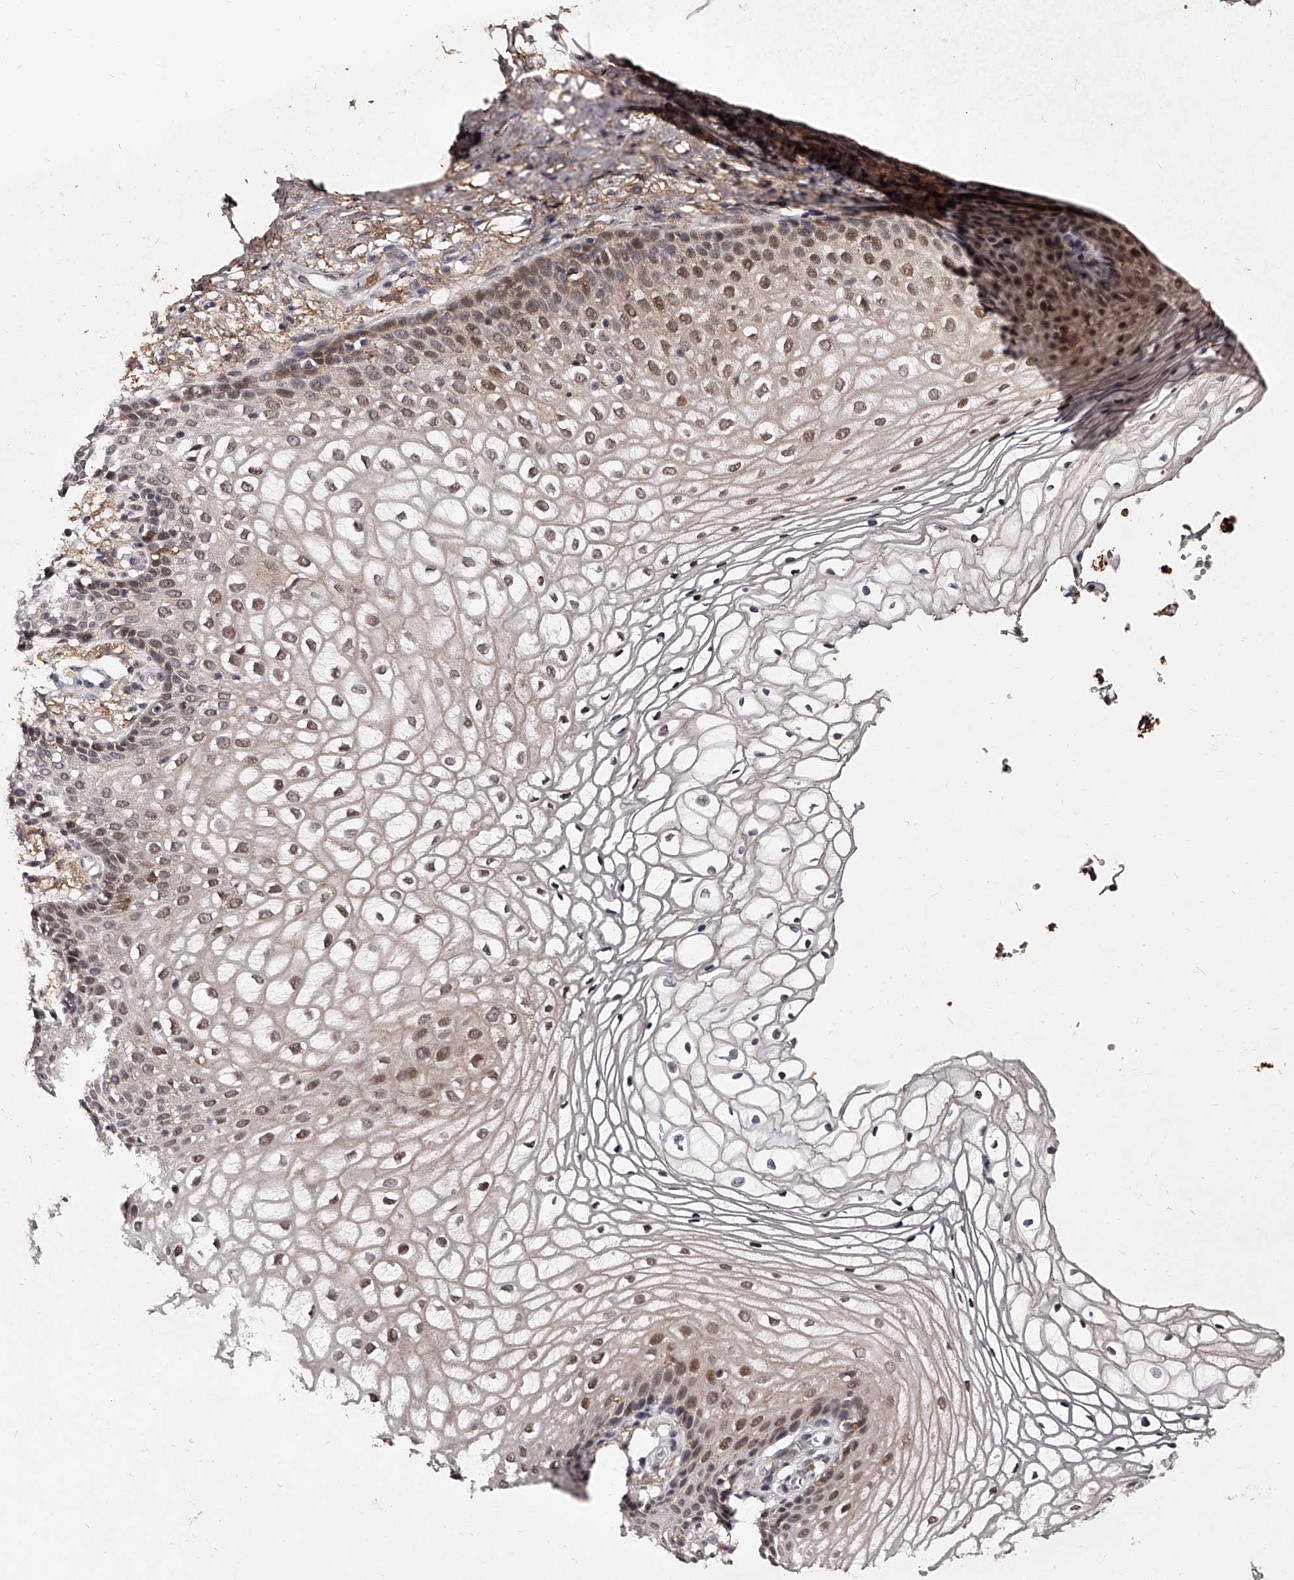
{"staining": {"intensity": "moderate", "quantity": "25%-75%", "location": "cytoplasmic/membranous,nuclear"}, "tissue": "vagina", "cell_type": "Squamous epithelial cells", "image_type": "normal", "snomed": [{"axis": "morphology", "description": "Normal tissue, NOS"}, {"axis": "topography", "description": "Vagina"}], "caption": "The histopathology image displays staining of benign vagina, revealing moderate cytoplasmic/membranous,nuclear protein expression (brown color) within squamous epithelial cells. (DAB IHC, brown staining for protein, blue staining for nuclei).", "gene": "RSC1A1", "patient": {"sex": "female", "age": 60}}